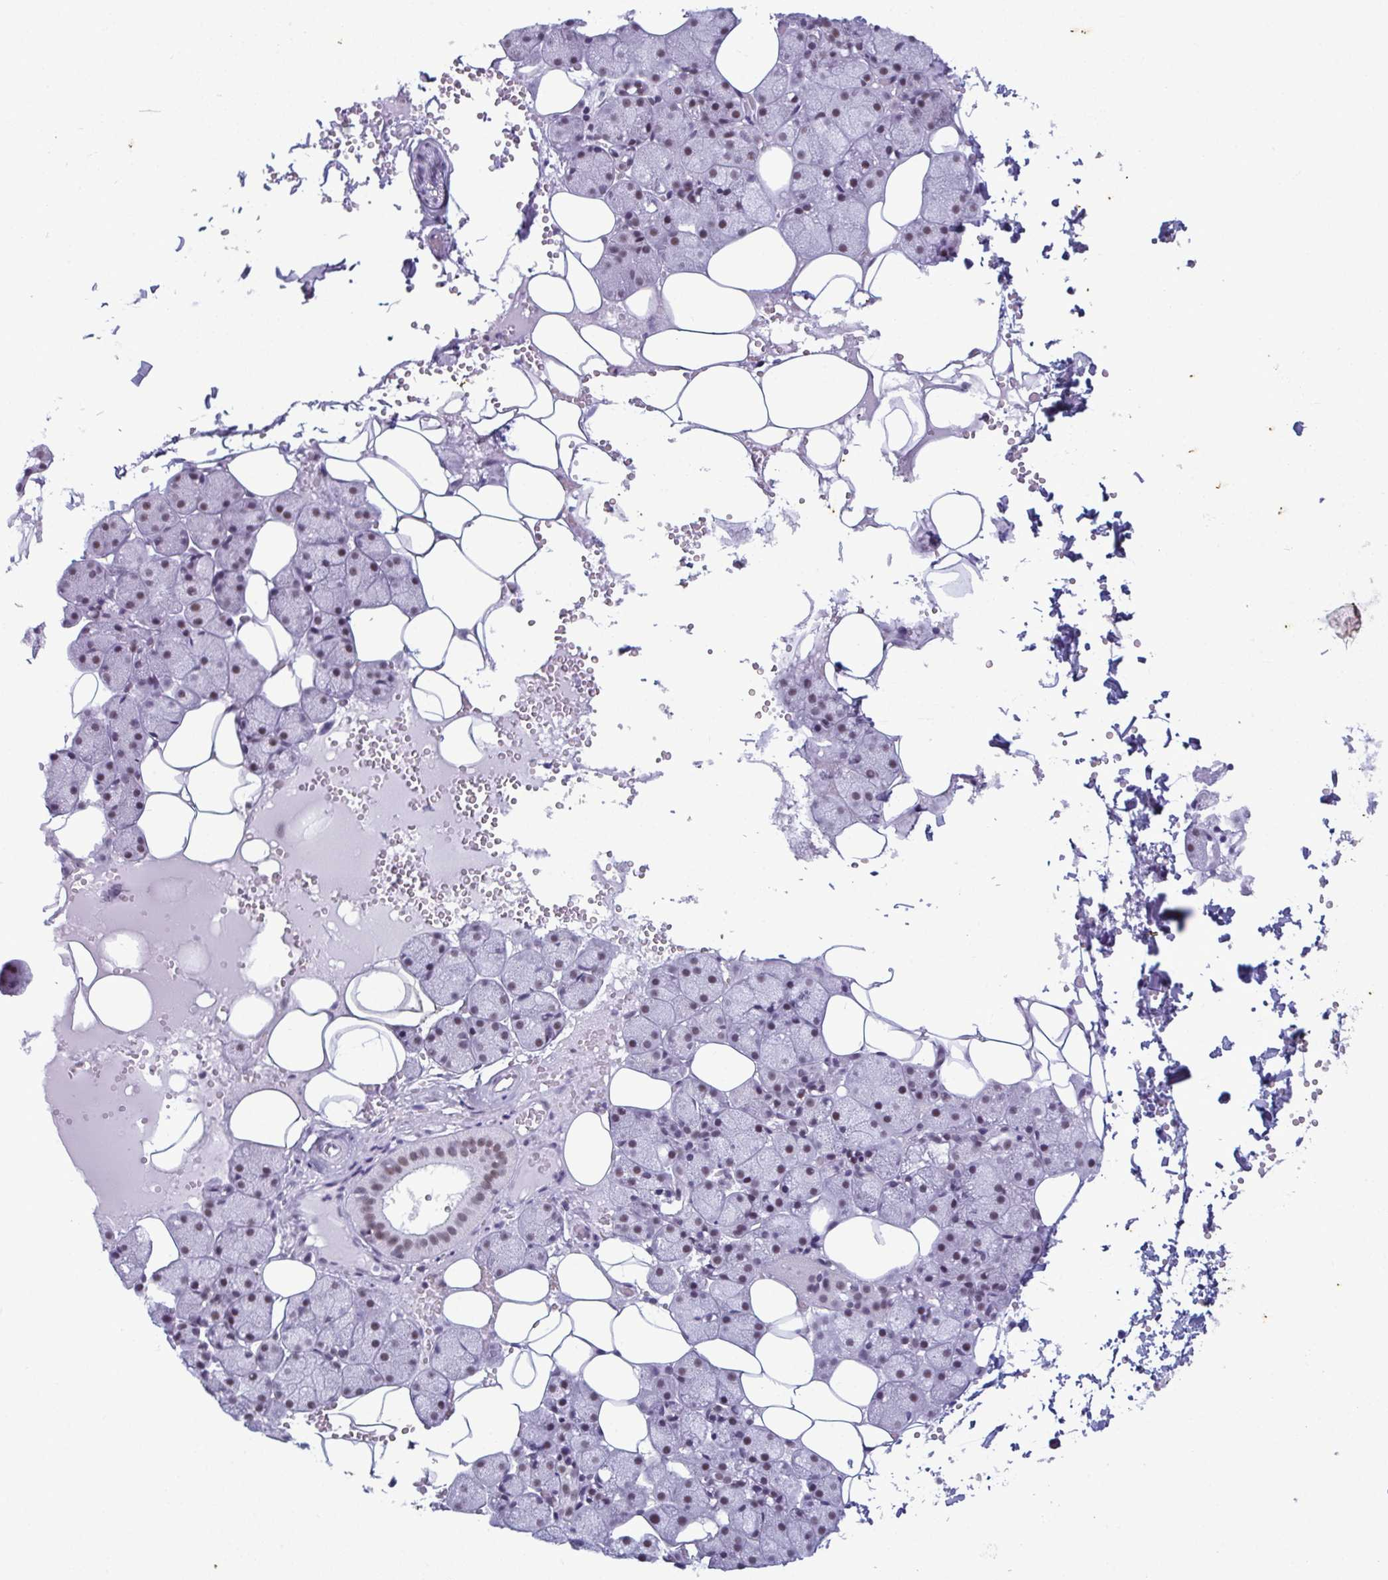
{"staining": {"intensity": "moderate", "quantity": "25%-75%", "location": "nuclear"}, "tissue": "salivary gland", "cell_type": "Glandular cells", "image_type": "normal", "snomed": [{"axis": "morphology", "description": "Normal tissue, NOS"}, {"axis": "topography", "description": "Salivary gland"}], "caption": "Protein staining by IHC shows moderate nuclear staining in approximately 25%-75% of glandular cells in benign salivary gland. (DAB IHC with brightfield microscopy, high magnification).", "gene": "RBM7", "patient": {"sex": "male", "age": 38}}